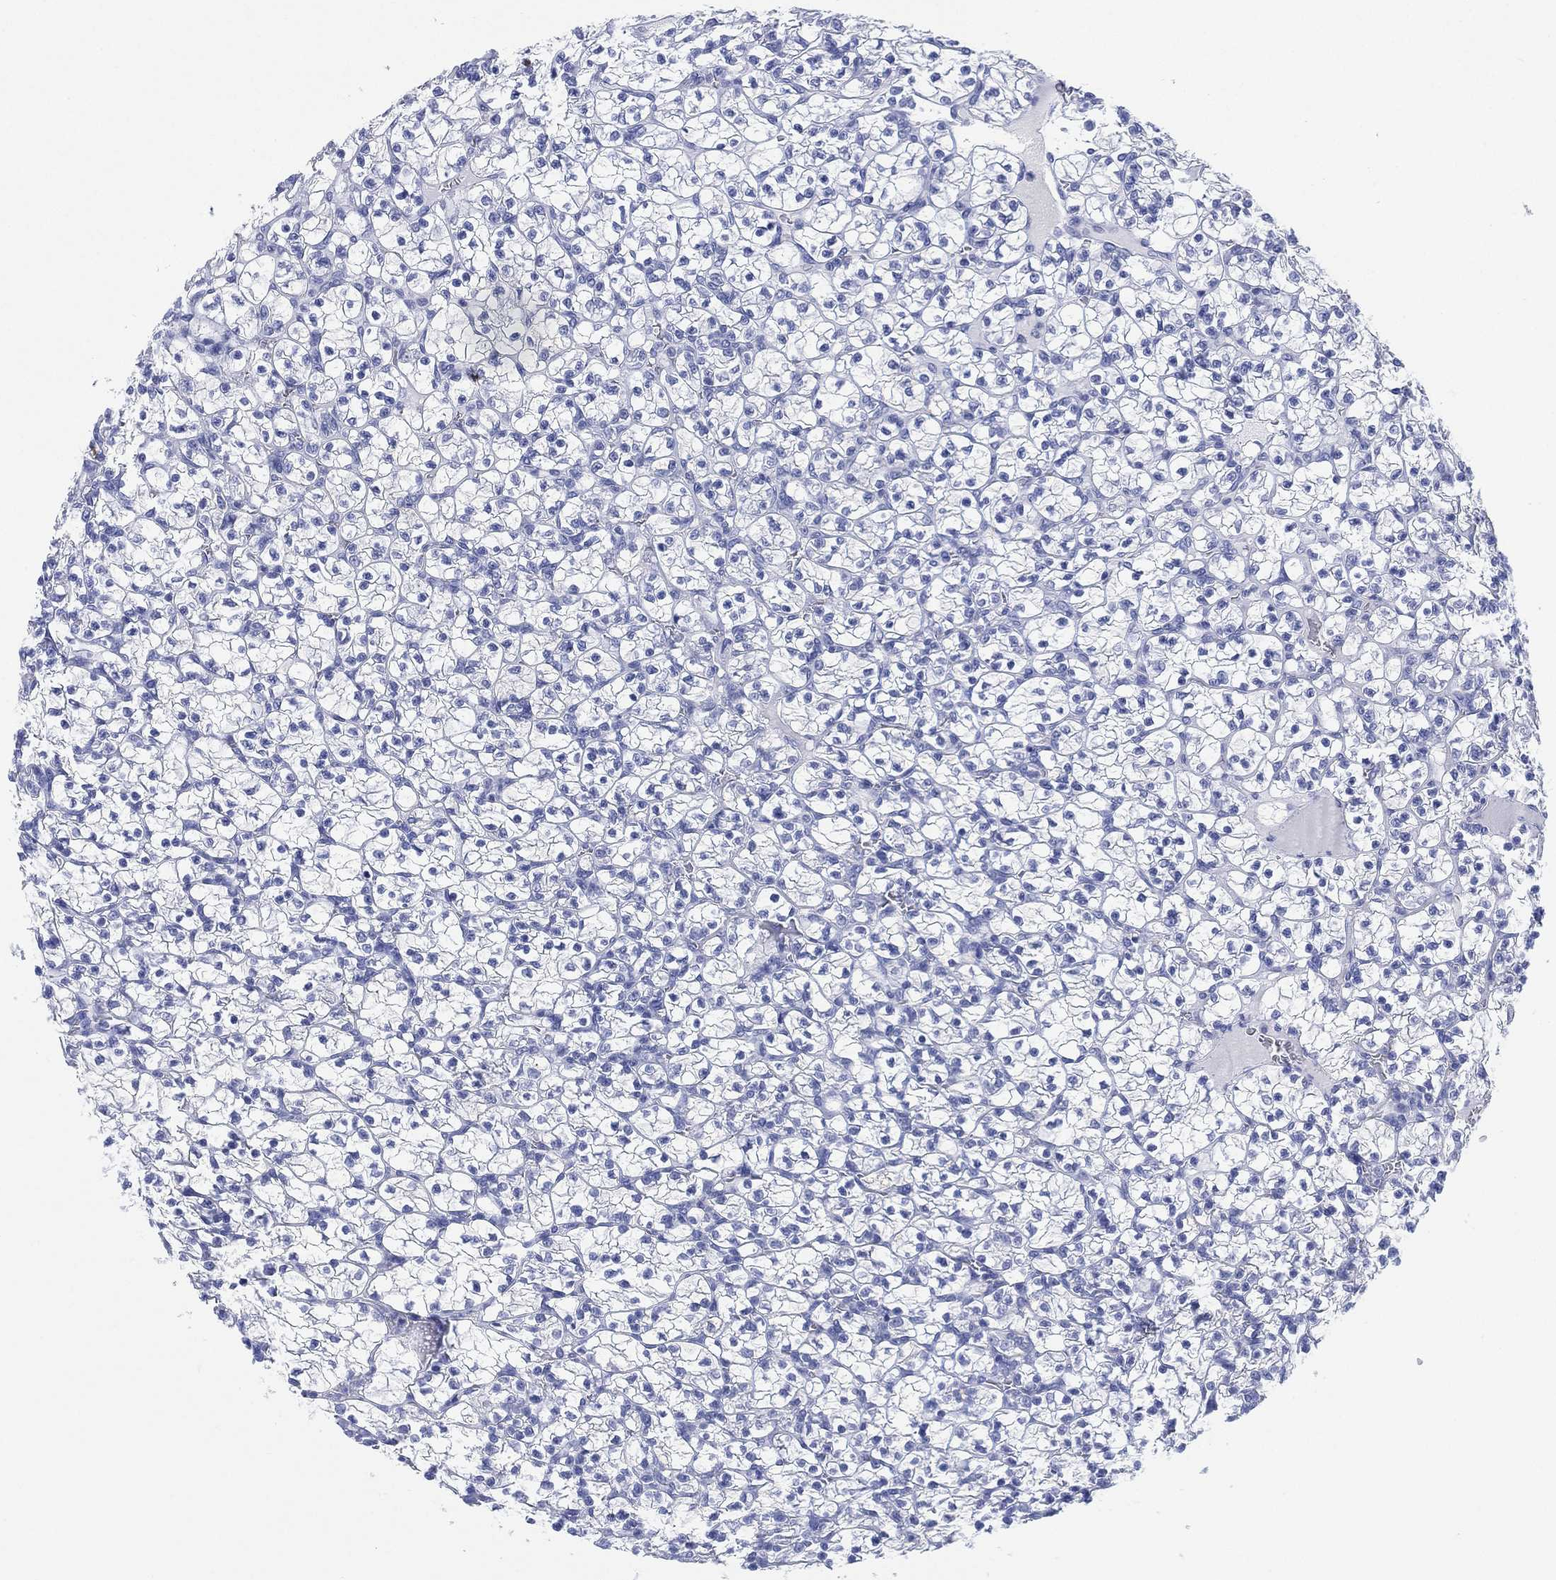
{"staining": {"intensity": "negative", "quantity": "none", "location": "none"}, "tissue": "renal cancer", "cell_type": "Tumor cells", "image_type": "cancer", "snomed": [{"axis": "morphology", "description": "Adenocarcinoma, NOS"}, {"axis": "topography", "description": "Kidney"}], "caption": "This is an IHC histopathology image of renal cancer (adenocarcinoma). There is no expression in tumor cells.", "gene": "SLC9C2", "patient": {"sex": "female", "age": 89}}